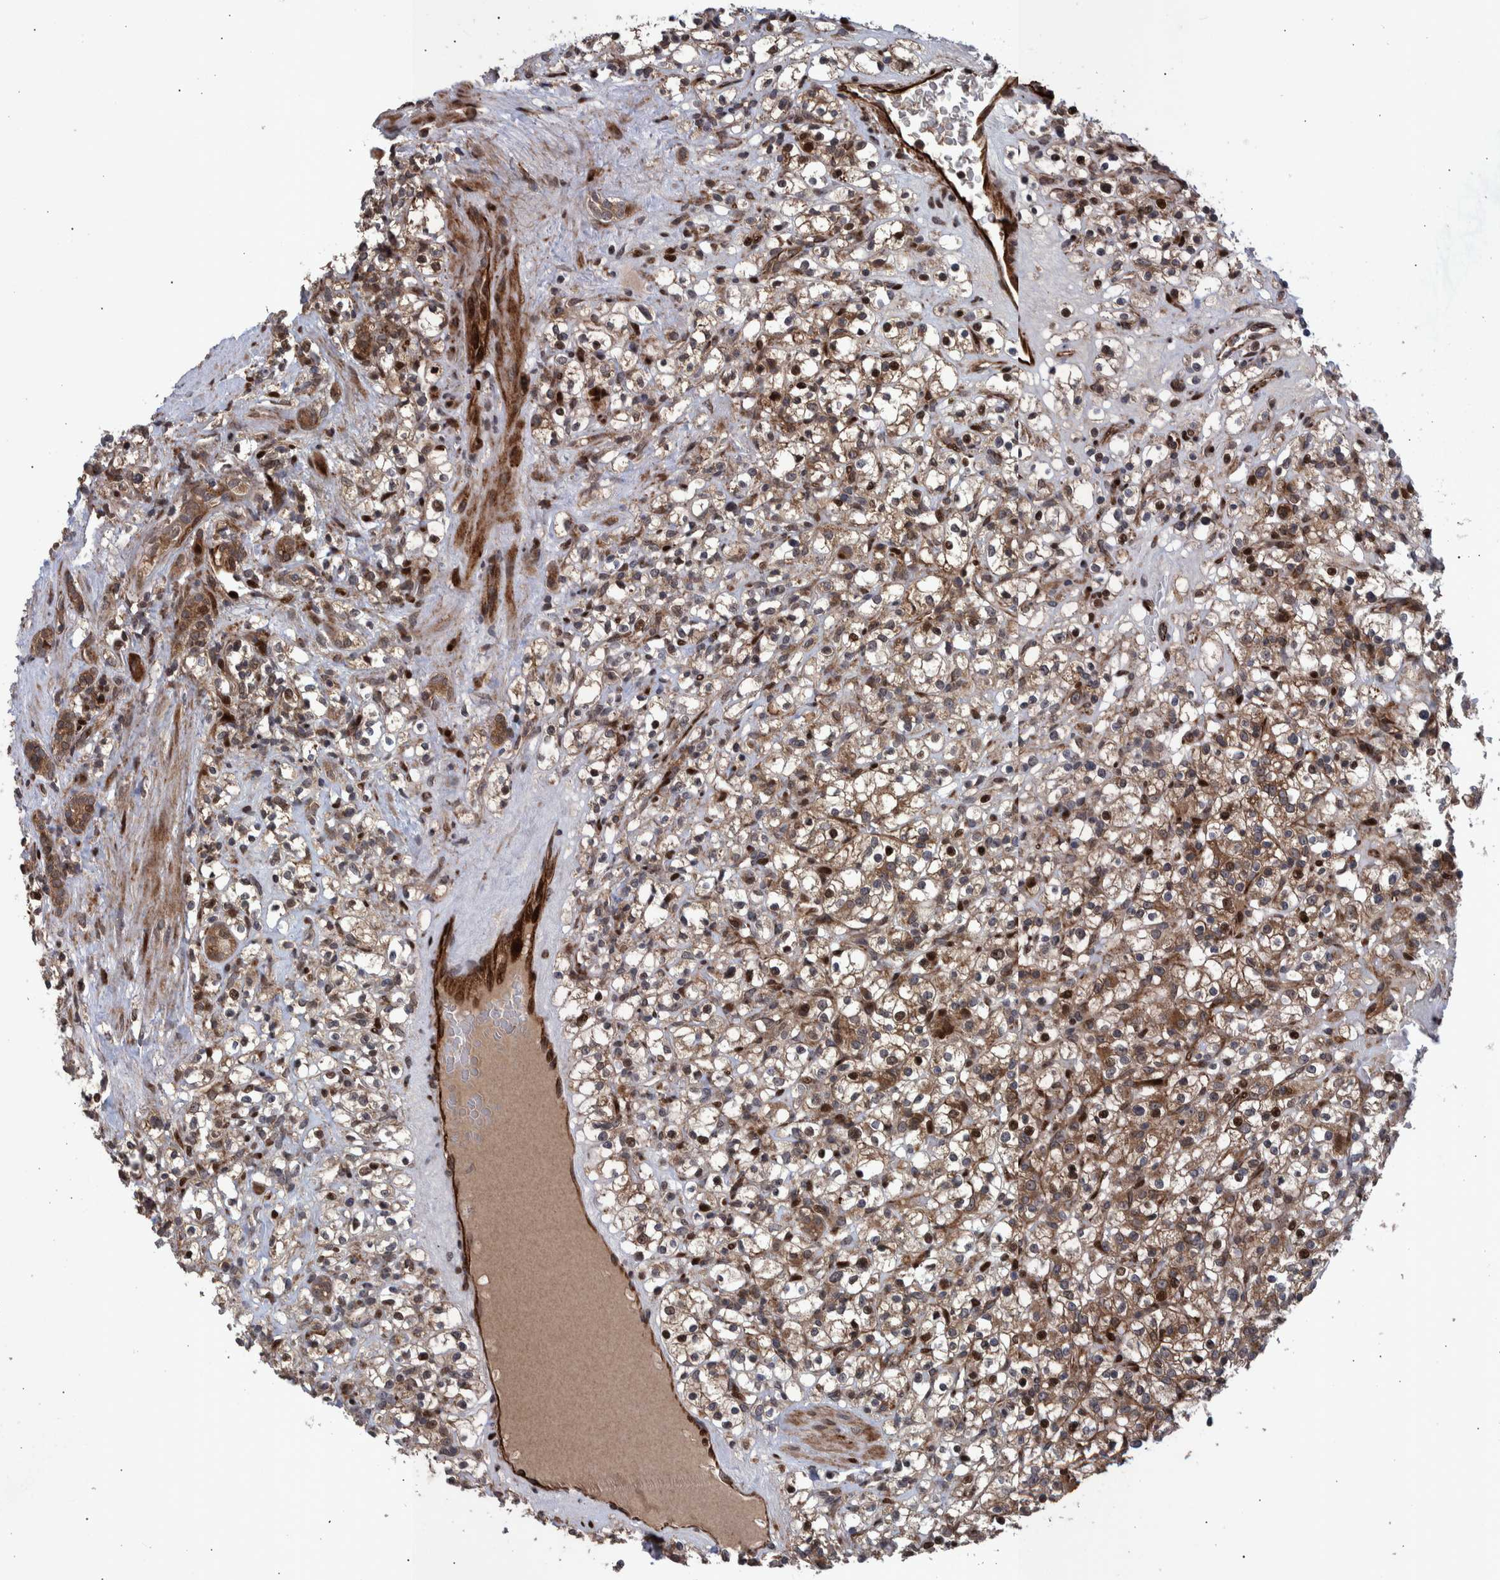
{"staining": {"intensity": "moderate", "quantity": ">75%", "location": "cytoplasmic/membranous,nuclear"}, "tissue": "renal cancer", "cell_type": "Tumor cells", "image_type": "cancer", "snomed": [{"axis": "morphology", "description": "Normal tissue, NOS"}, {"axis": "morphology", "description": "Adenocarcinoma, NOS"}, {"axis": "topography", "description": "Kidney"}], "caption": "Renal cancer stained with a protein marker reveals moderate staining in tumor cells.", "gene": "SHISA6", "patient": {"sex": "female", "age": 72}}